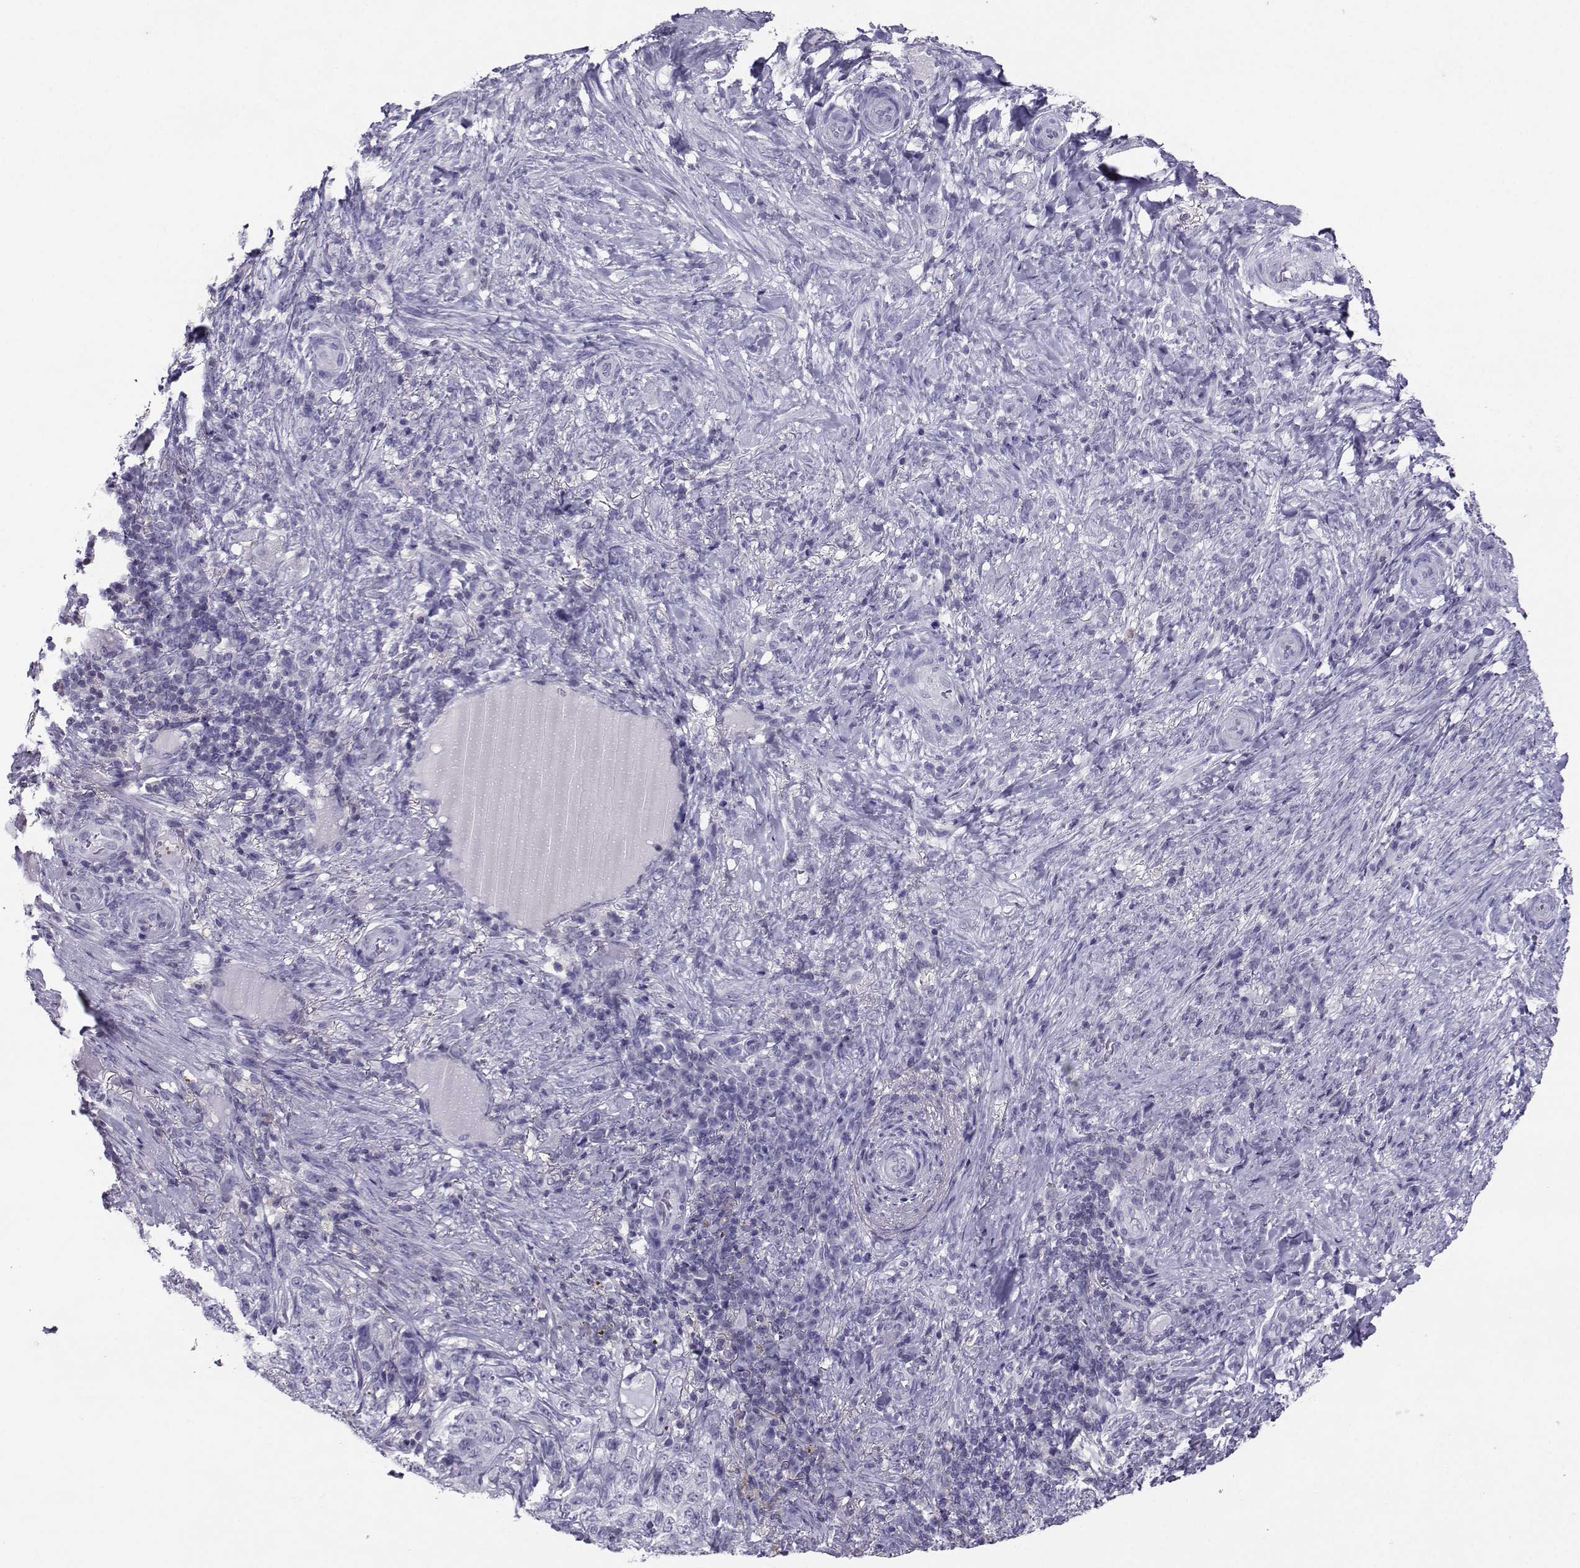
{"staining": {"intensity": "negative", "quantity": "none", "location": "none"}, "tissue": "skin cancer", "cell_type": "Tumor cells", "image_type": "cancer", "snomed": [{"axis": "morphology", "description": "Basal cell carcinoma"}, {"axis": "topography", "description": "Skin"}], "caption": "The photomicrograph shows no staining of tumor cells in basal cell carcinoma (skin).", "gene": "PGK1", "patient": {"sex": "female", "age": 69}}